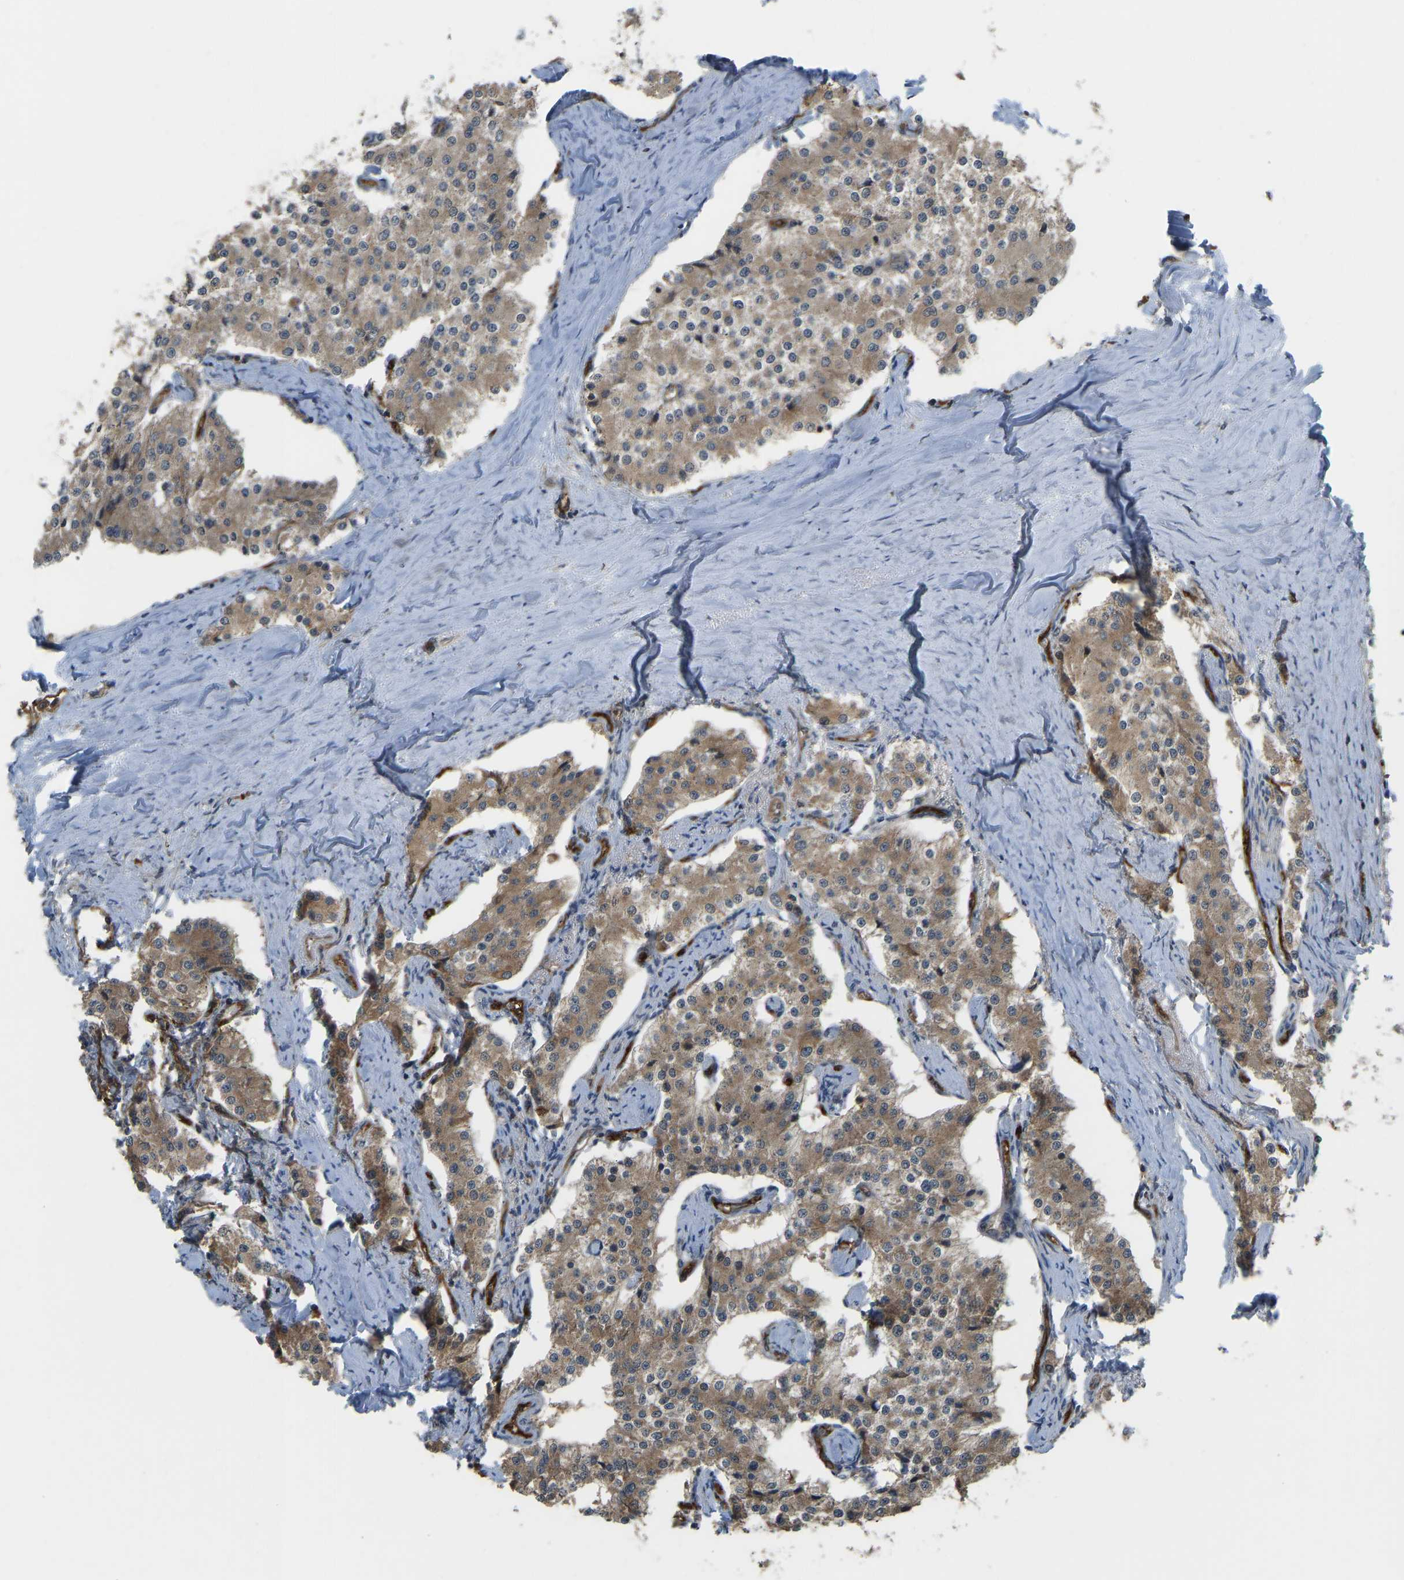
{"staining": {"intensity": "moderate", "quantity": ">75%", "location": "cytoplasmic/membranous"}, "tissue": "carcinoid", "cell_type": "Tumor cells", "image_type": "cancer", "snomed": [{"axis": "morphology", "description": "Carcinoid, malignant, NOS"}, {"axis": "topography", "description": "Colon"}], "caption": "Protein analysis of carcinoid (malignant) tissue reveals moderate cytoplasmic/membranous staining in approximately >75% of tumor cells.", "gene": "CCT8", "patient": {"sex": "female", "age": 52}}